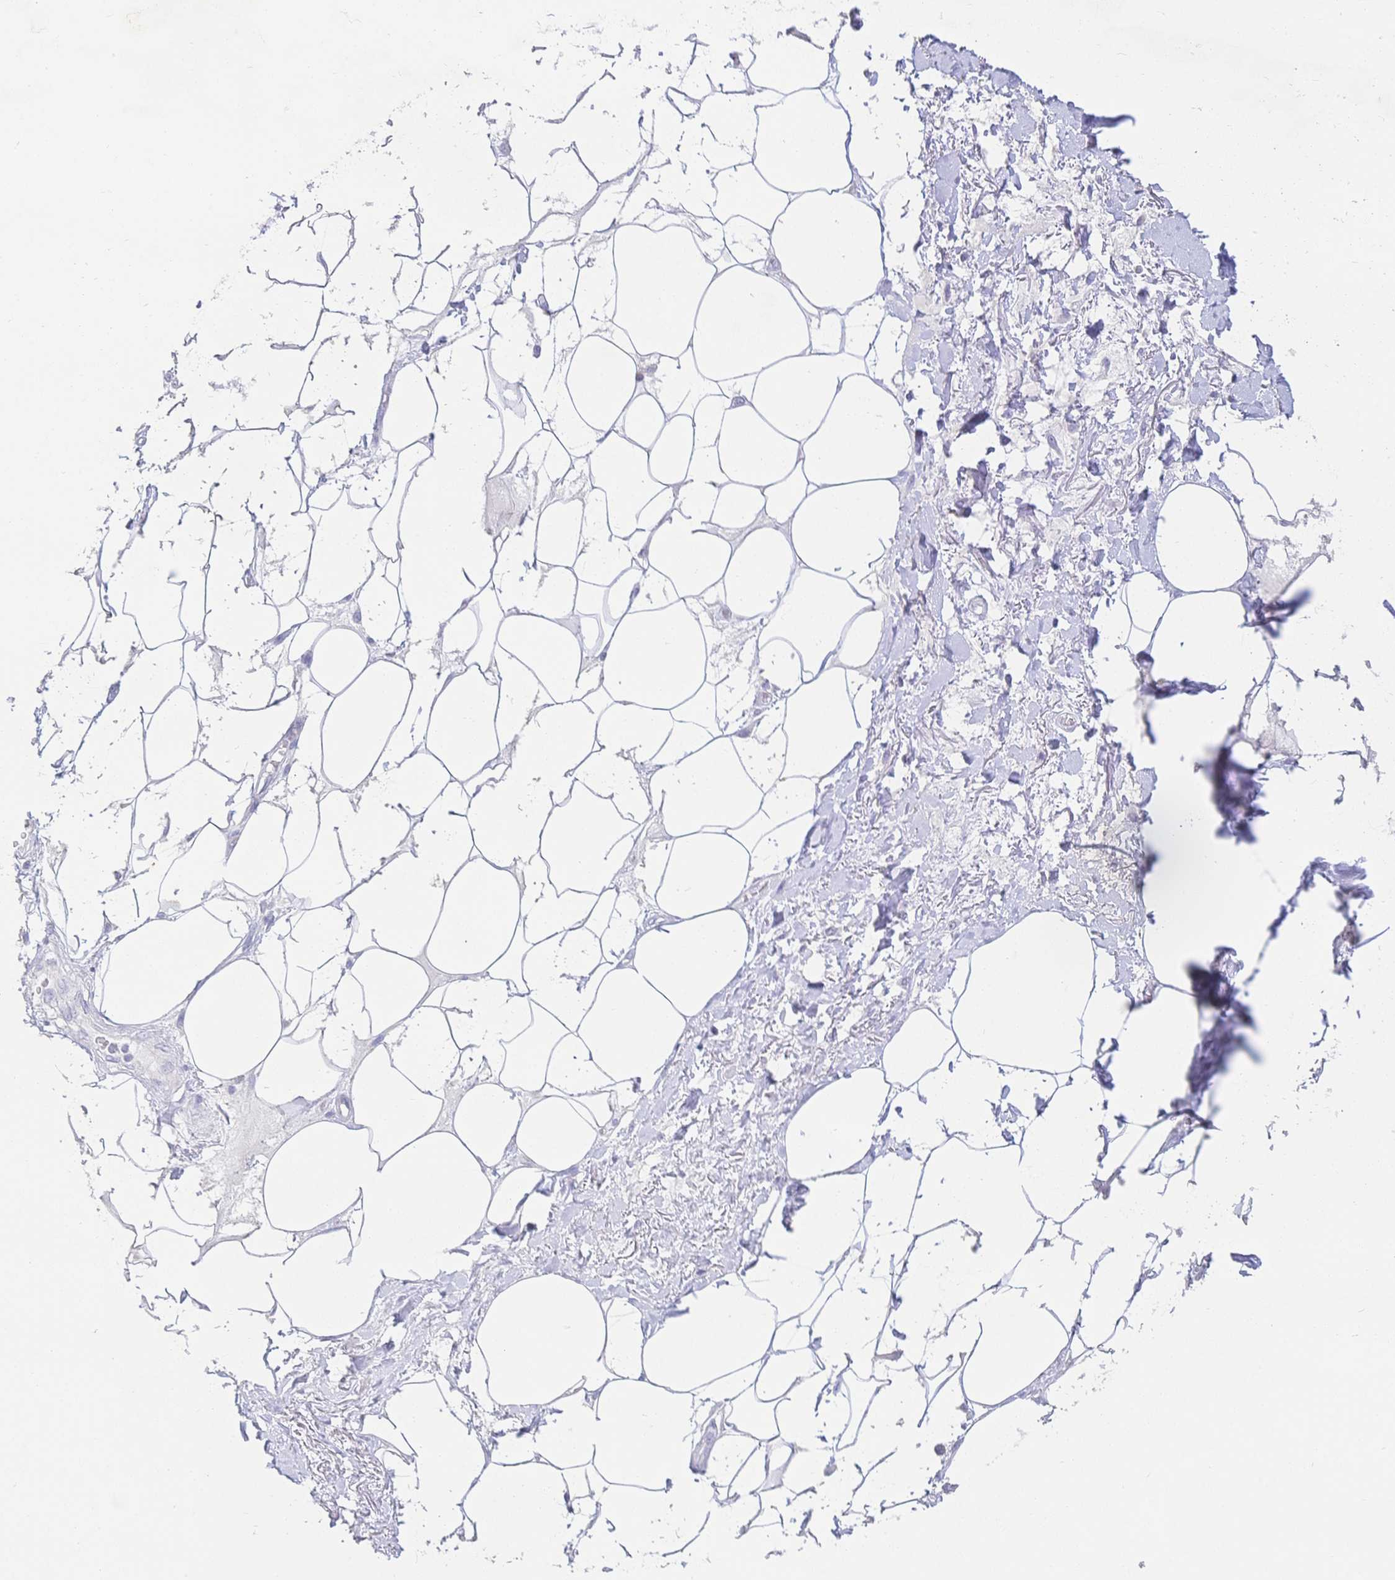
{"staining": {"intensity": "negative", "quantity": "none", "location": "none"}, "tissue": "adipose tissue", "cell_type": "Adipocytes", "image_type": "normal", "snomed": [{"axis": "morphology", "description": "Normal tissue, NOS"}, {"axis": "topography", "description": "Vagina"}, {"axis": "topography", "description": "Peripheral nerve tissue"}], "caption": "Adipocytes are negative for protein expression in normal human adipose tissue. The staining is performed using DAB (3,3'-diaminobenzidine) brown chromogen with nuclei counter-stained in using hematoxylin.", "gene": "CR2", "patient": {"sex": "female", "age": 71}}